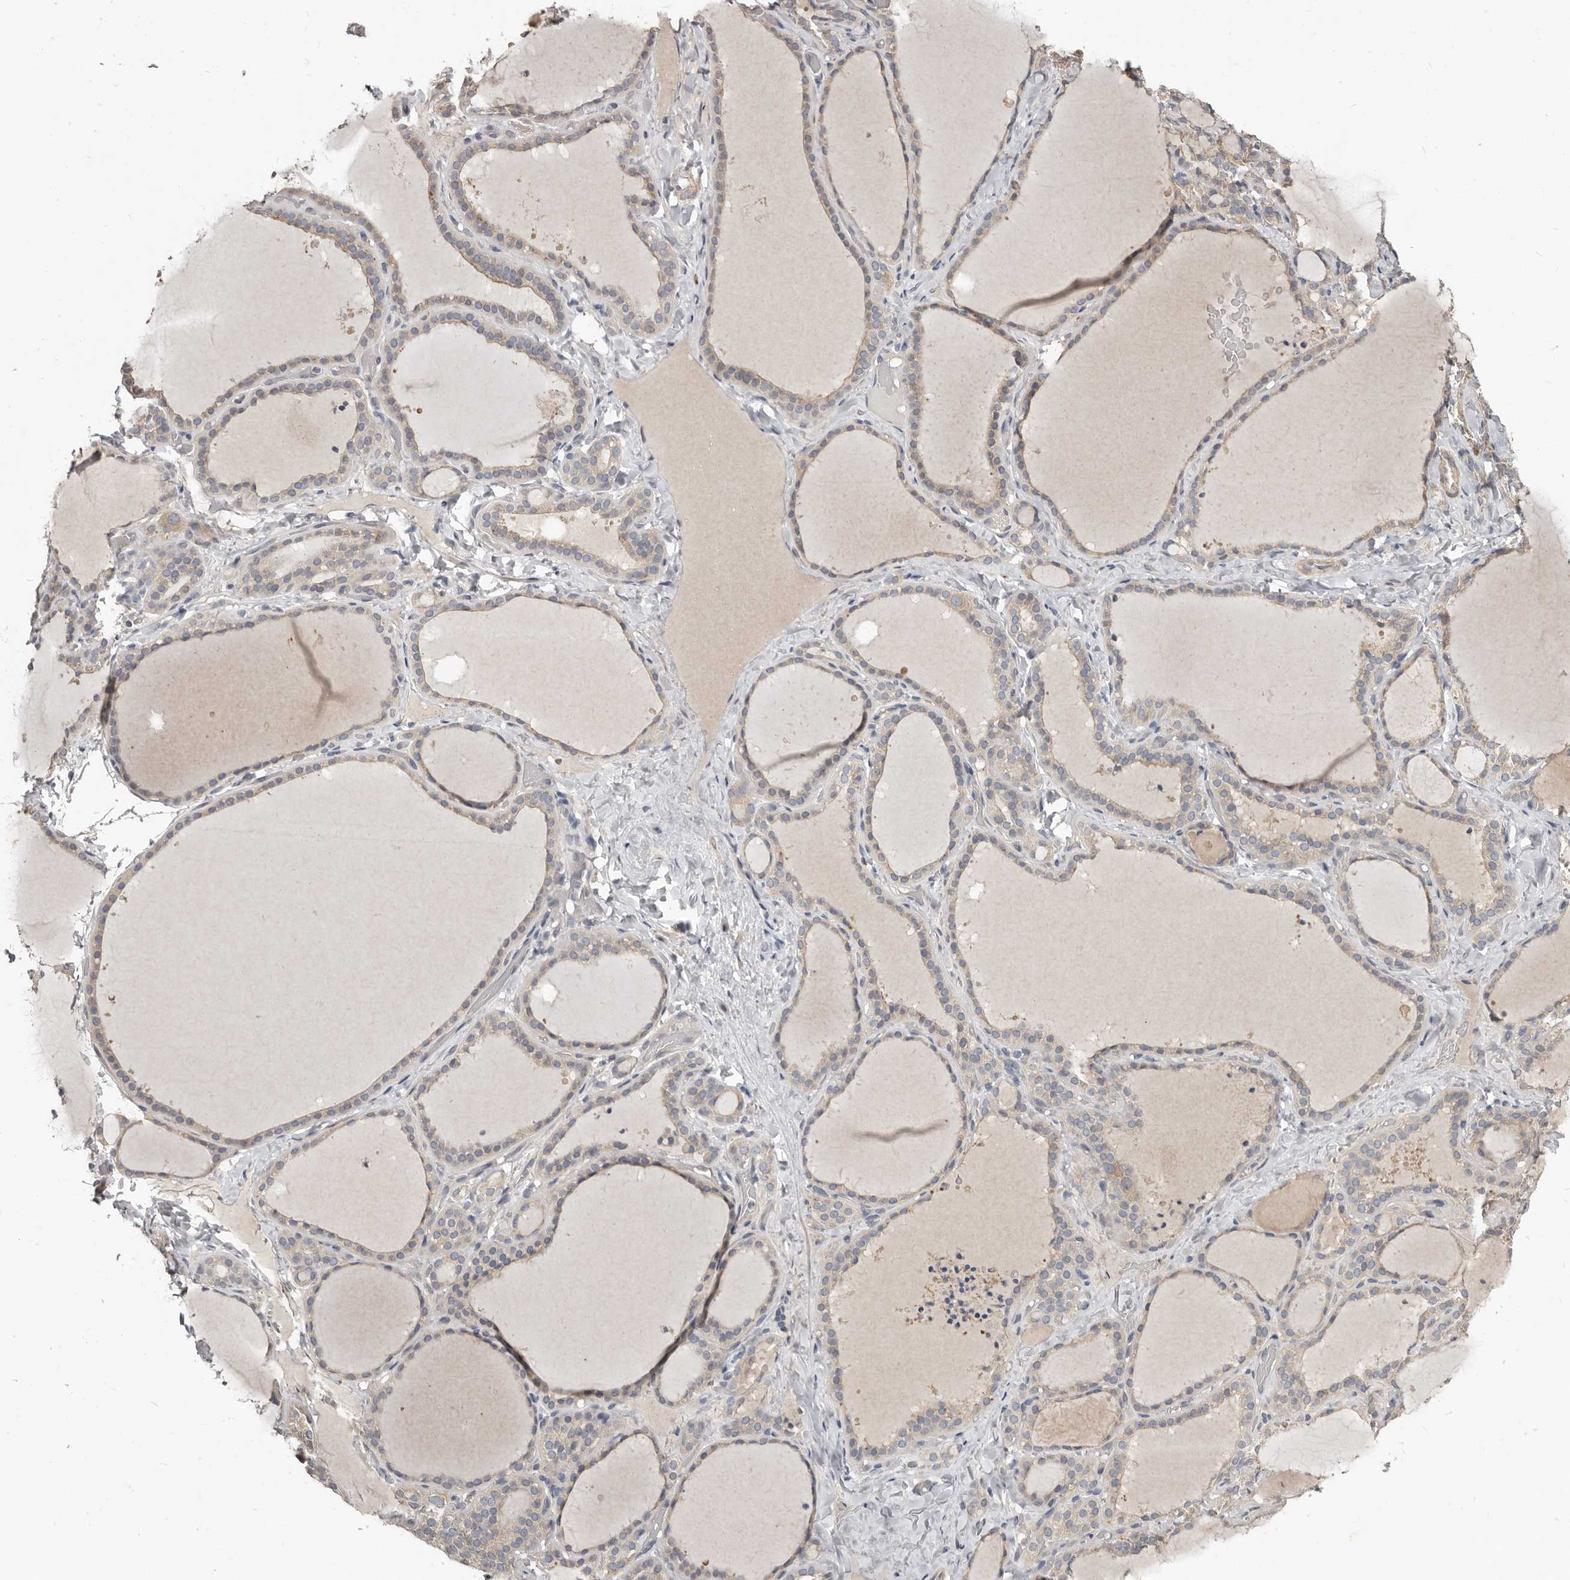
{"staining": {"intensity": "weak", "quantity": "25%-75%", "location": "cytoplasmic/membranous"}, "tissue": "thyroid gland", "cell_type": "Glandular cells", "image_type": "normal", "snomed": [{"axis": "morphology", "description": "Normal tissue, NOS"}, {"axis": "topography", "description": "Thyroid gland"}], "caption": "A micrograph of human thyroid gland stained for a protein demonstrates weak cytoplasmic/membranous brown staining in glandular cells.", "gene": "AKNAD1", "patient": {"sex": "female", "age": 22}}